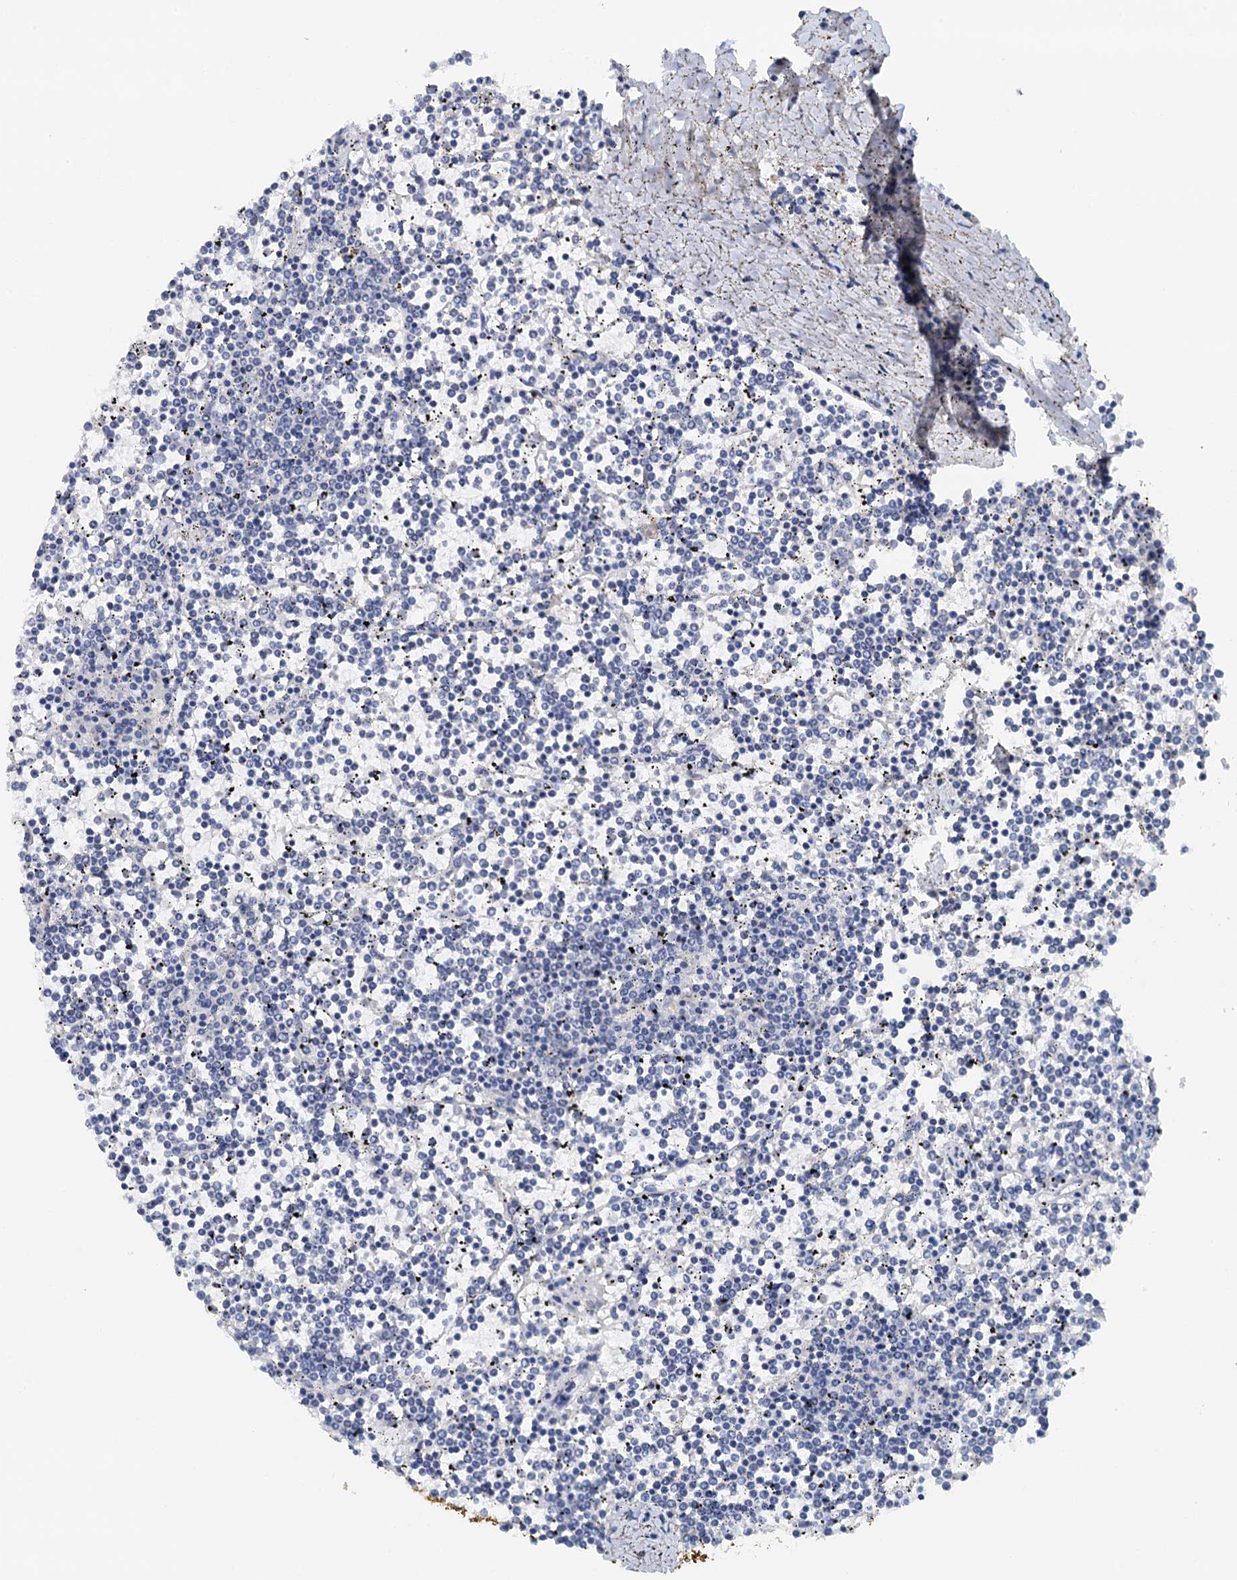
{"staining": {"intensity": "negative", "quantity": "none", "location": "none"}, "tissue": "lymphoma", "cell_type": "Tumor cells", "image_type": "cancer", "snomed": [{"axis": "morphology", "description": "Malignant lymphoma, non-Hodgkin's type, Low grade"}, {"axis": "topography", "description": "Spleen"}], "caption": "Lymphoma stained for a protein using immunohistochemistry displays no positivity tumor cells.", "gene": "DTD1", "patient": {"sex": "female", "age": 19}}